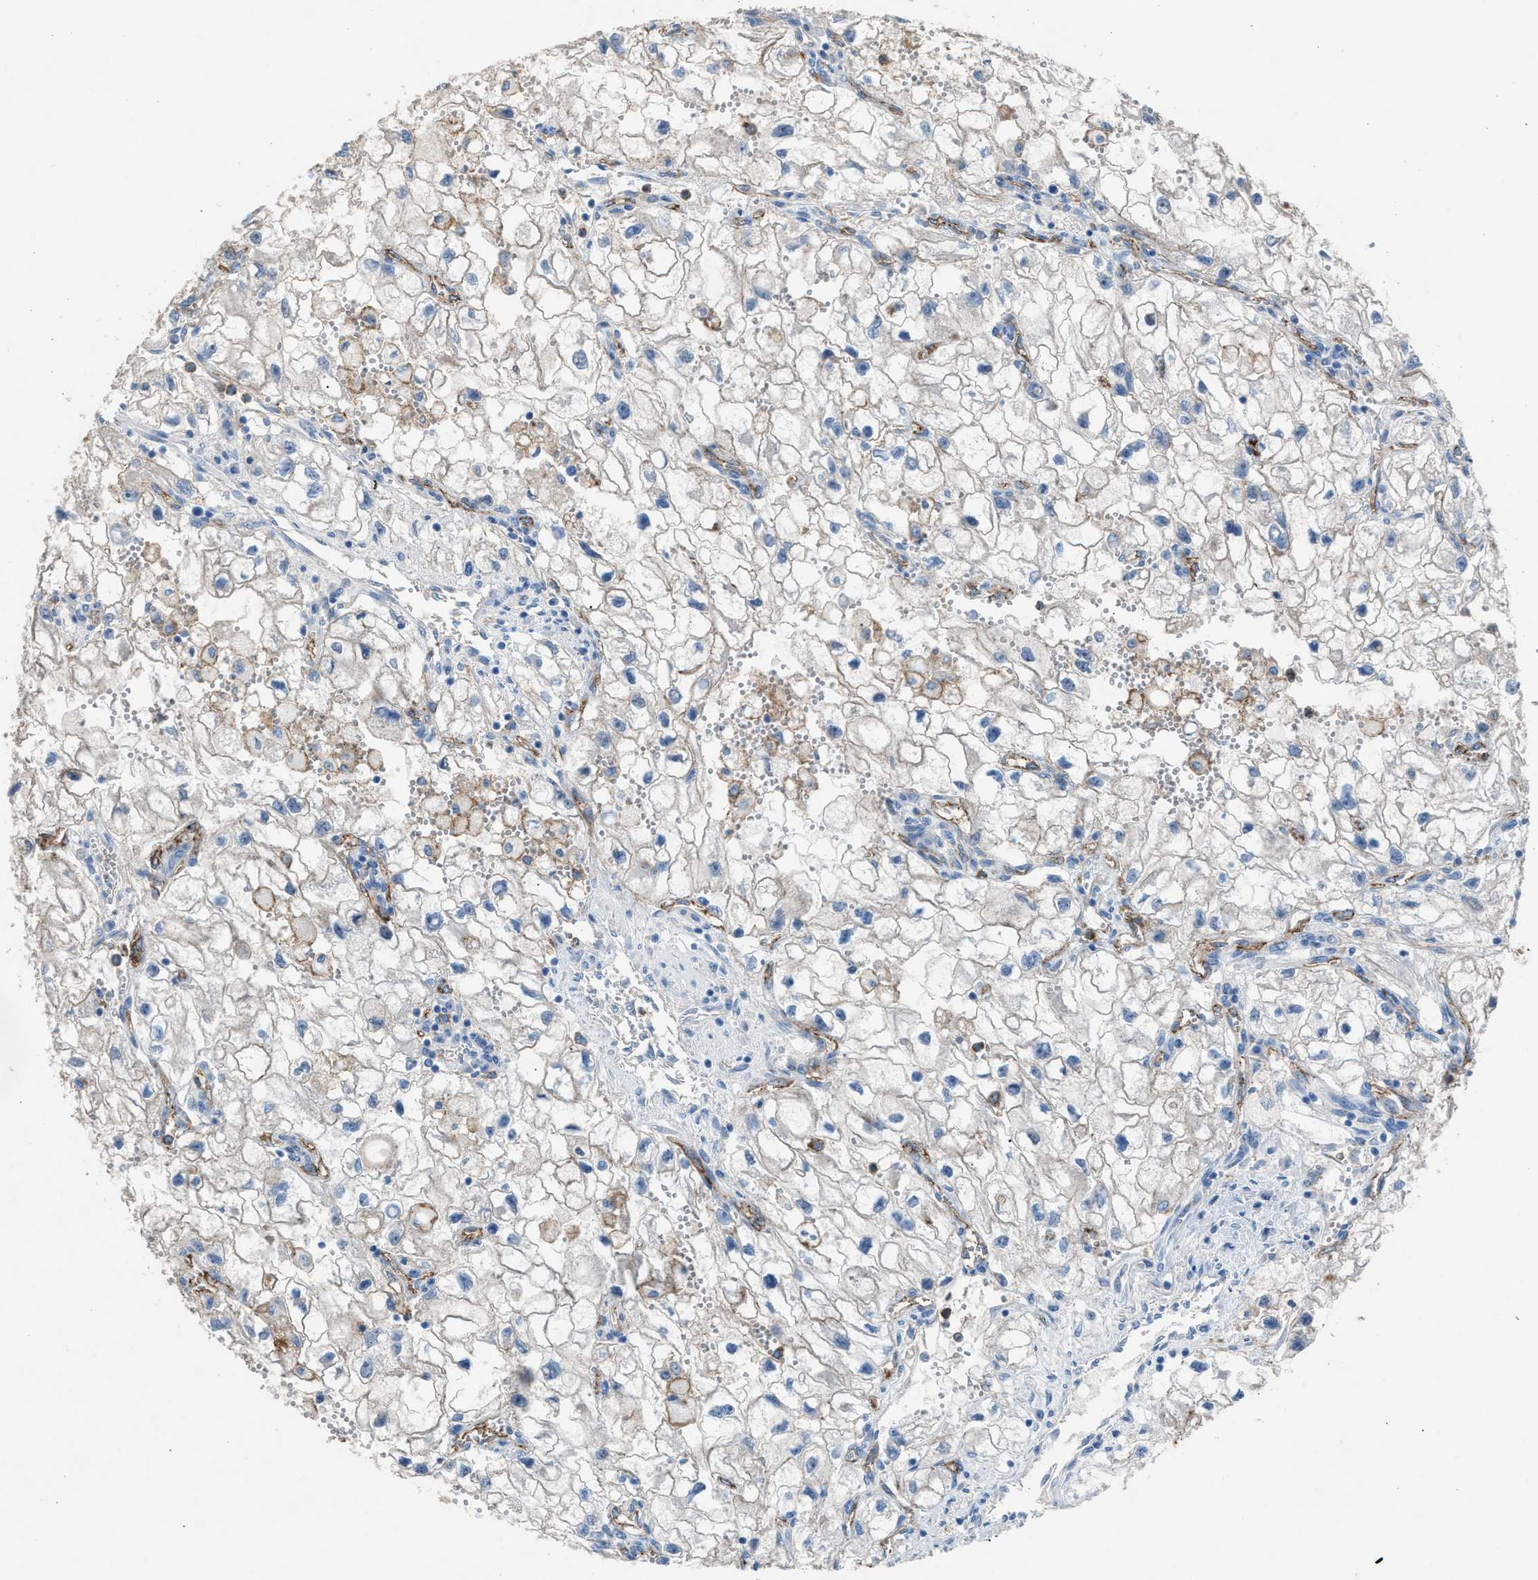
{"staining": {"intensity": "negative", "quantity": "none", "location": "none"}, "tissue": "renal cancer", "cell_type": "Tumor cells", "image_type": "cancer", "snomed": [{"axis": "morphology", "description": "Adenocarcinoma, NOS"}, {"axis": "topography", "description": "Kidney"}], "caption": "High power microscopy micrograph of an immunohistochemistry photomicrograph of renal cancer, revealing no significant staining in tumor cells. (Stains: DAB IHC with hematoxylin counter stain, Microscopy: brightfield microscopy at high magnification).", "gene": "DYSF", "patient": {"sex": "female", "age": 70}}